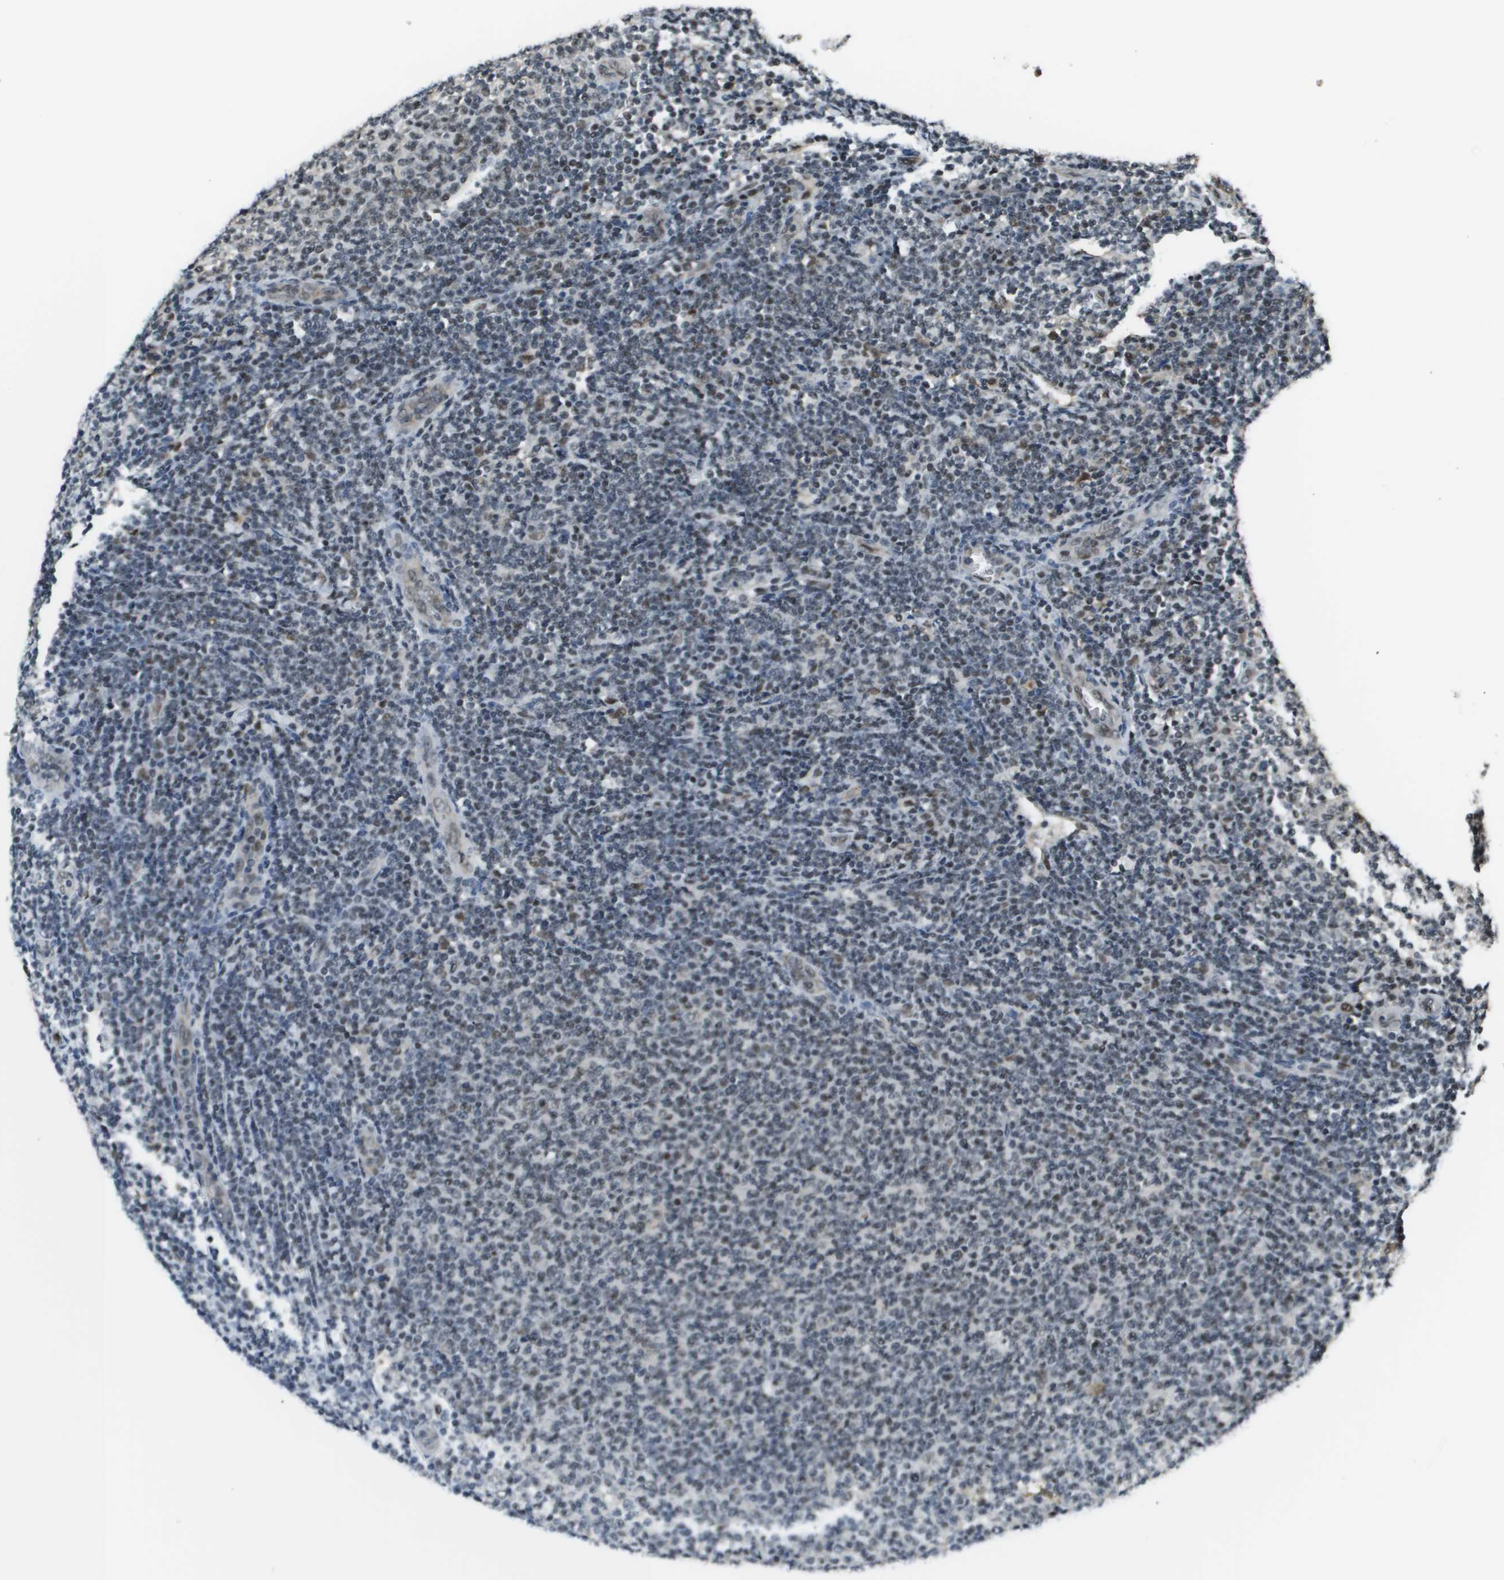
{"staining": {"intensity": "weak", "quantity": "25%-75%", "location": "nuclear"}, "tissue": "lymphoma", "cell_type": "Tumor cells", "image_type": "cancer", "snomed": [{"axis": "morphology", "description": "Malignant lymphoma, non-Hodgkin's type, Low grade"}, {"axis": "topography", "description": "Lymph node"}], "caption": "Immunohistochemistry photomicrograph of human malignant lymphoma, non-Hodgkin's type (low-grade) stained for a protein (brown), which reveals low levels of weak nuclear staining in about 25%-75% of tumor cells.", "gene": "THRAP3", "patient": {"sex": "male", "age": 66}}